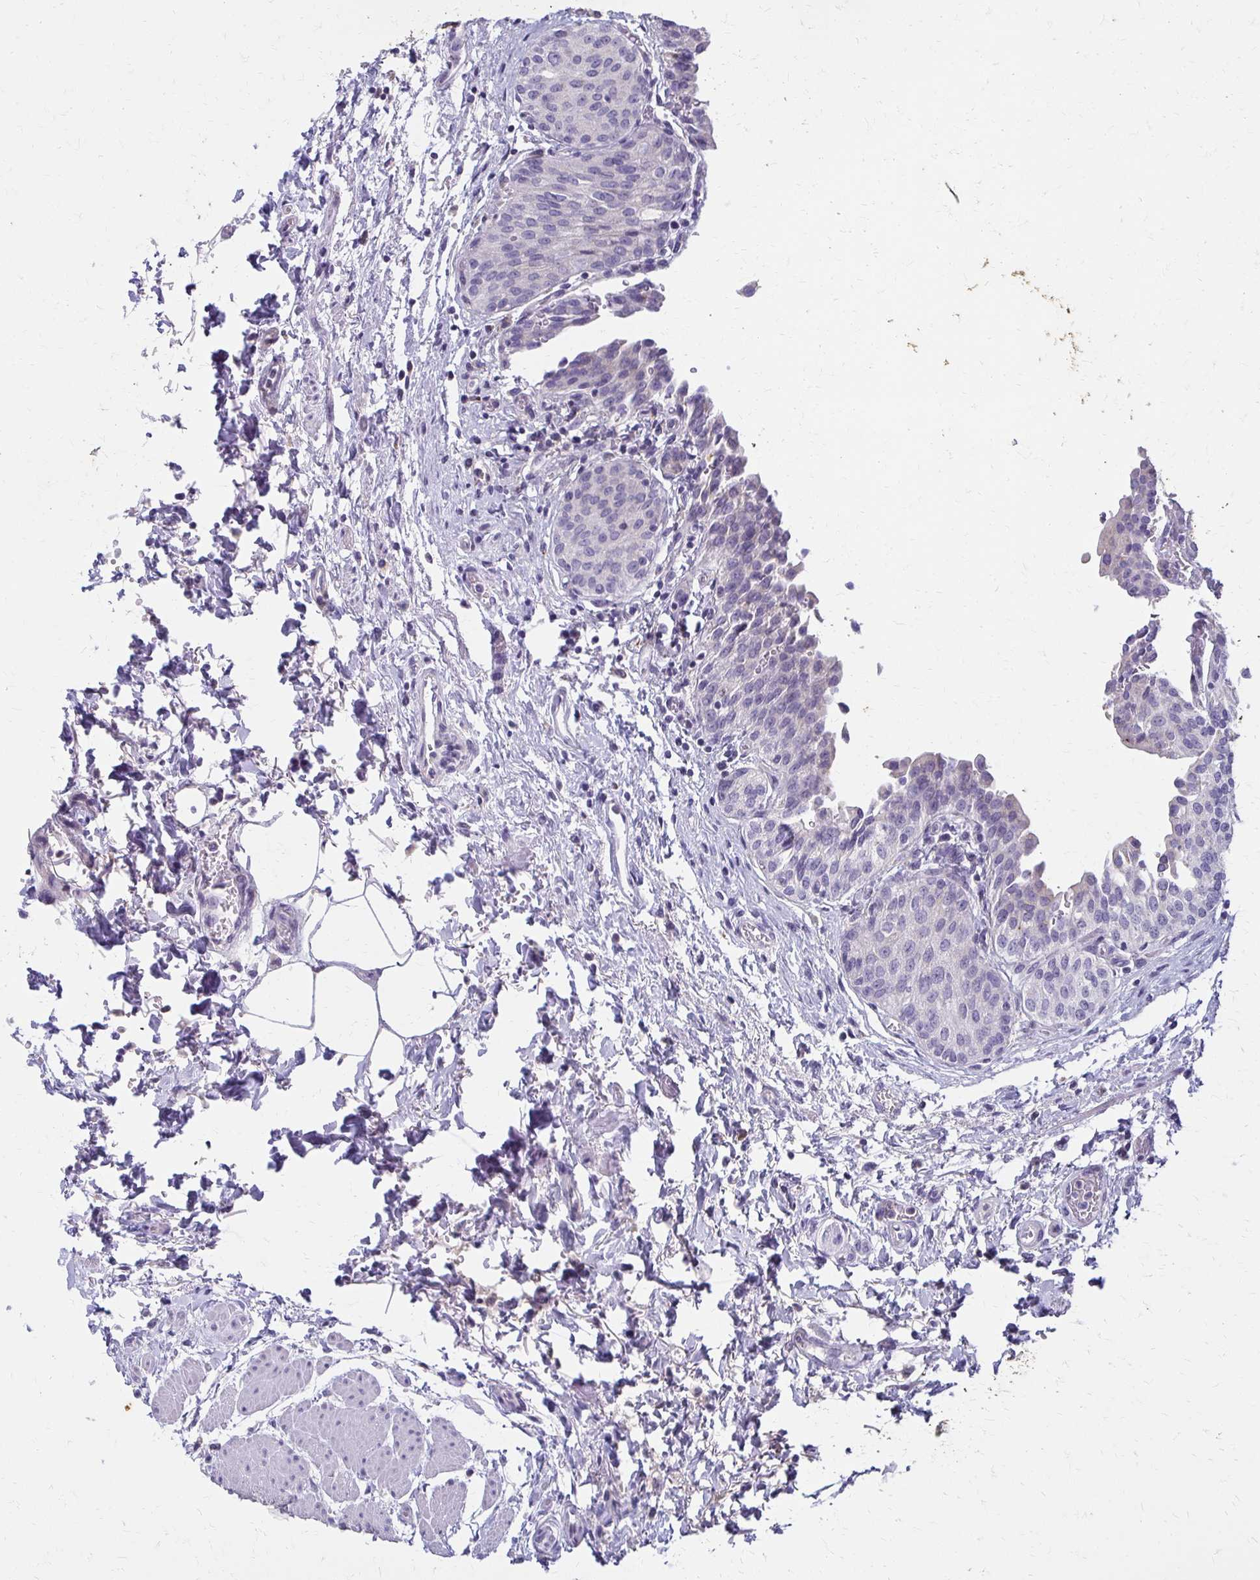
{"staining": {"intensity": "moderate", "quantity": "<25%", "location": "cytoplasmic/membranous"}, "tissue": "urinary bladder", "cell_type": "Urothelial cells", "image_type": "normal", "snomed": [{"axis": "morphology", "description": "Normal tissue, NOS"}, {"axis": "topography", "description": "Urinary bladder"}], "caption": "This is an image of immunohistochemistry staining of unremarkable urinary bladder, which shows moderate expression in the cytoplasmic/membranous of urothelial cells.", "gene": "BBS12", "patient": {"sex": "male", "age": 68}}